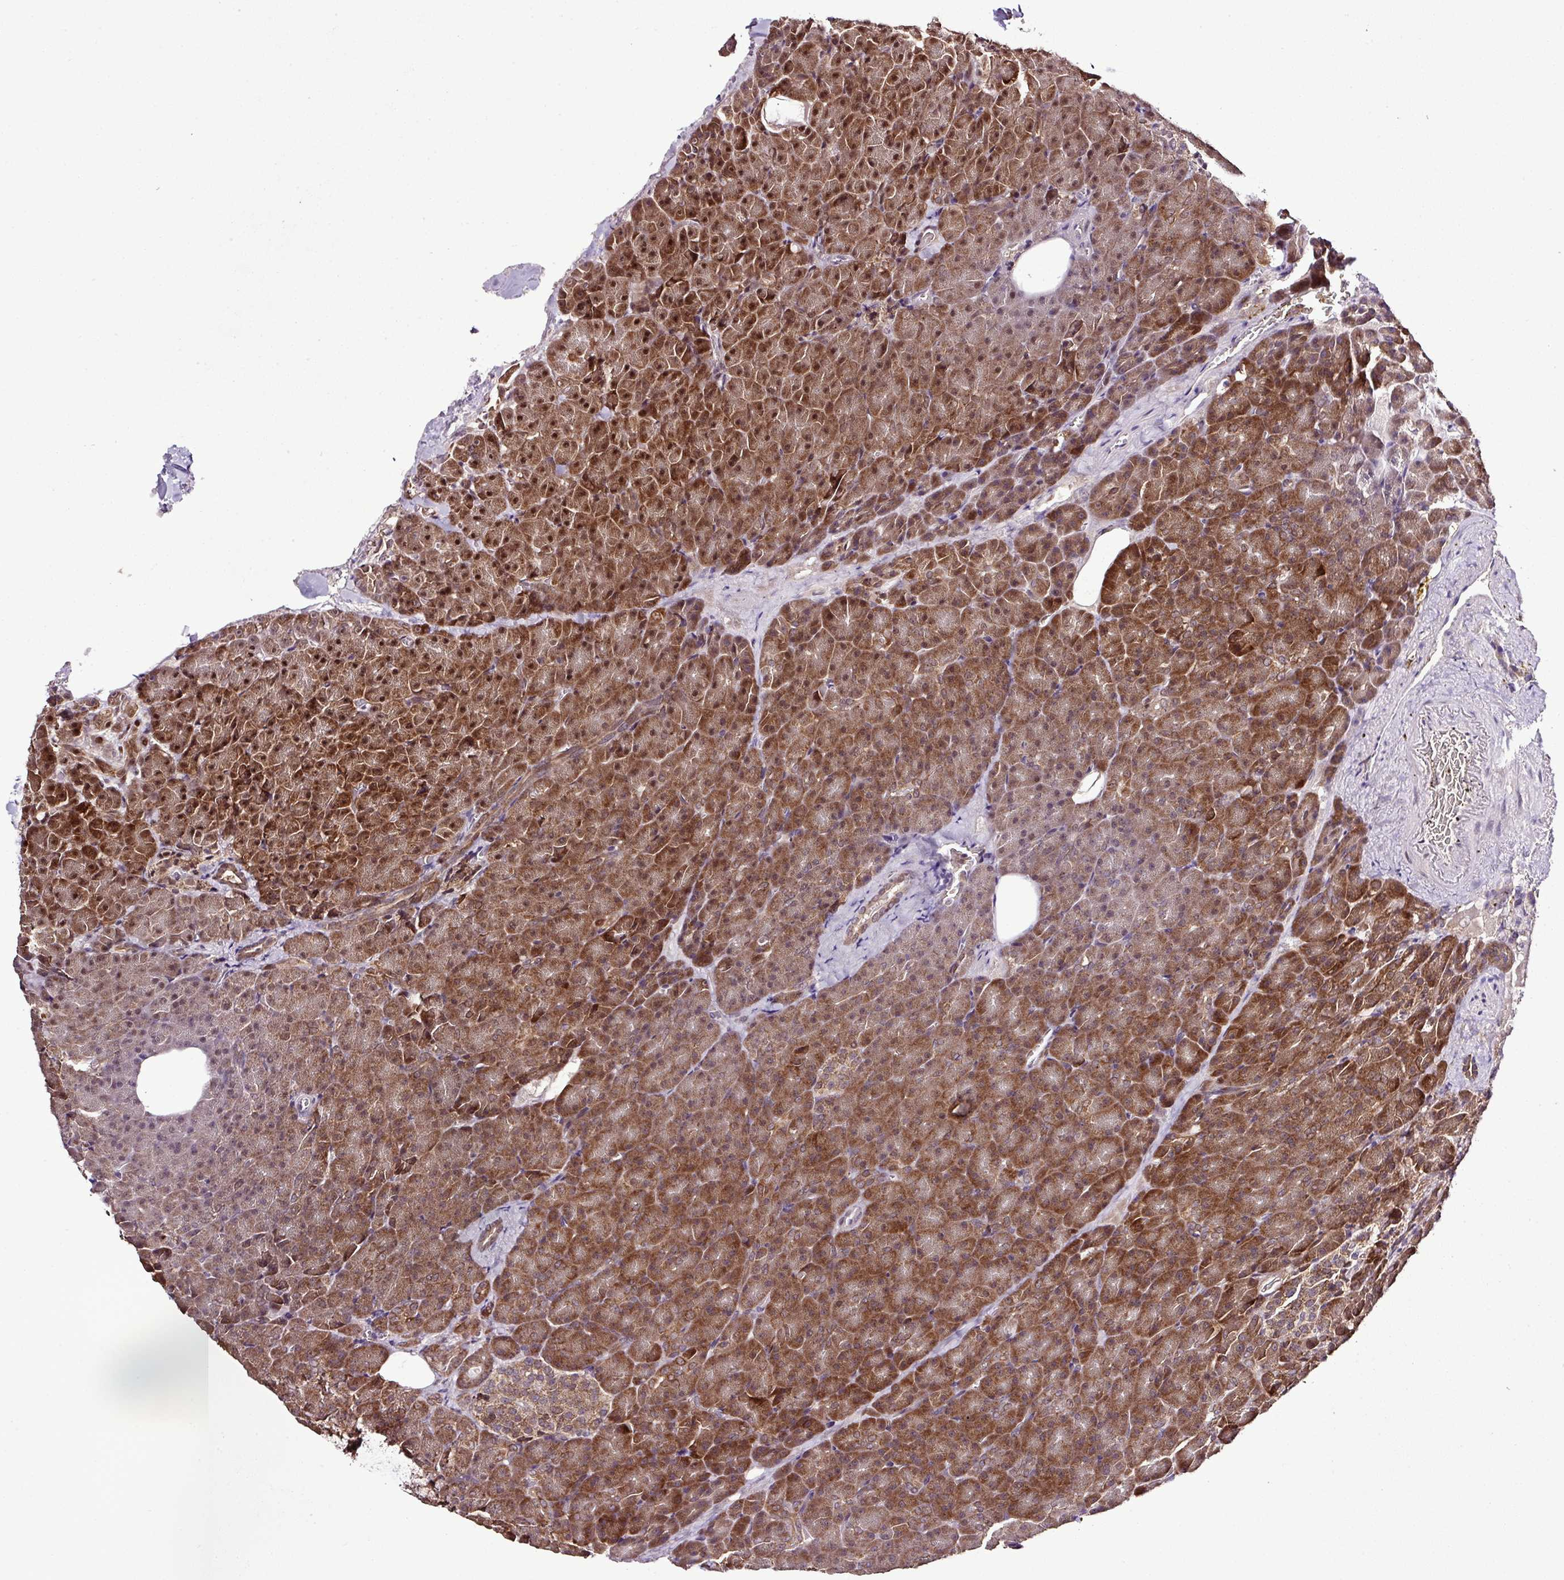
{"staining": {"intensity": "strong", "quantity": ">75%", "location": "cytoplasmic/membranous,nuclear"}, "tissue": "pancreas", "cell_type": "Exocrine glandular cells", "image_type": "normal", "snomed": [{"axis": "morphology", "description": "Normal tissue, NOS"}, {"axis": "topography", "description": "Pancreas"}], "caption": "Strong cytoplasmic/membranous,nuclear positivity for a protein is seen in approximately >75% of exocrine glandular cells of normal pancreas using immunohistochemistry.", "gene": "SMCO4", "patient": {"sex": "female", "age": 74}}